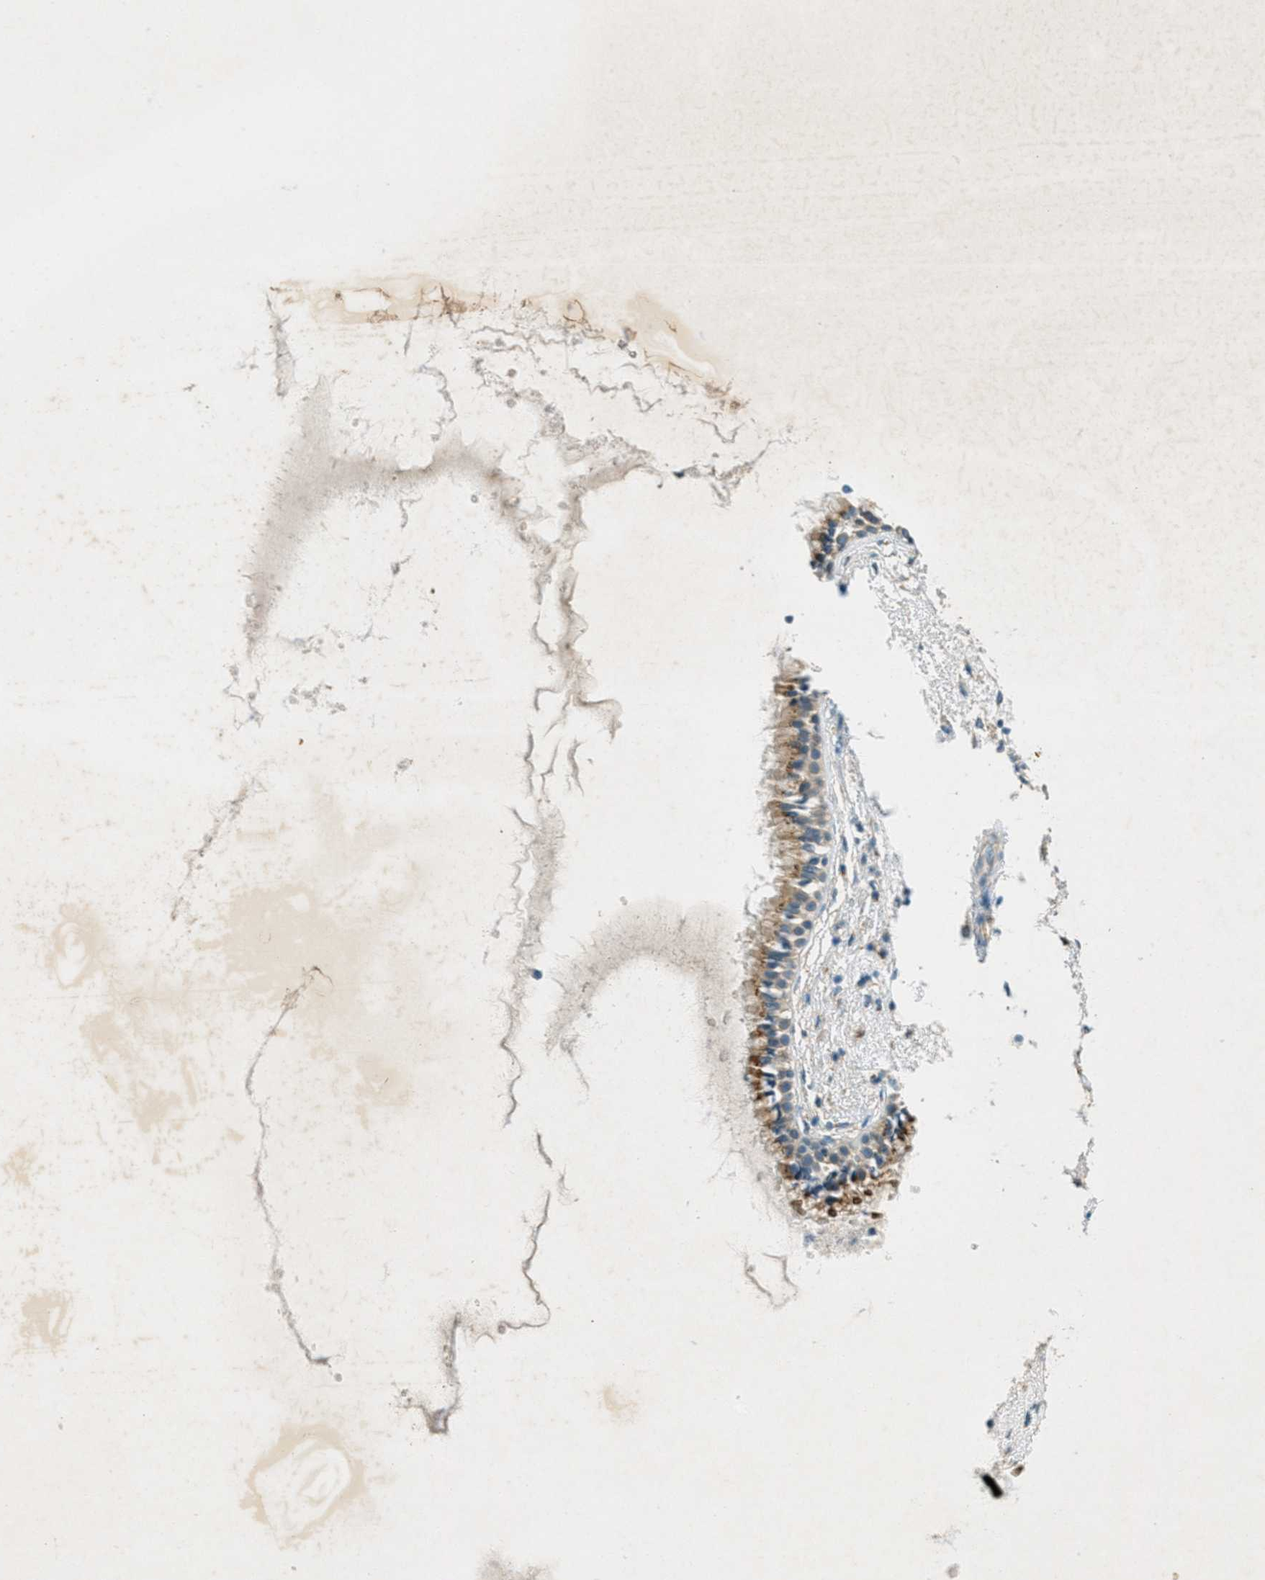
{"staining": {"intensity": "strong", "quantity": ">75%", "location": "cytoplasmic/membranous"}, "tissue": "nasopharynx", "cell_type": "Respiratory epithelial cells", "image_type": "normal", "snomed": [{"axis": "morphology", "description": "Normal tissue, NOS"}, {"axis": "topography", "description": "Nasopharynx"}], "caption": "Protein staining of benign nasopharynx exhibits strong cytoplasmic/membranous staining in about >75% of respiratory epithelial cells.", "gene": "NUDT4B", "patient": {"sex": "male", "age": 21}}